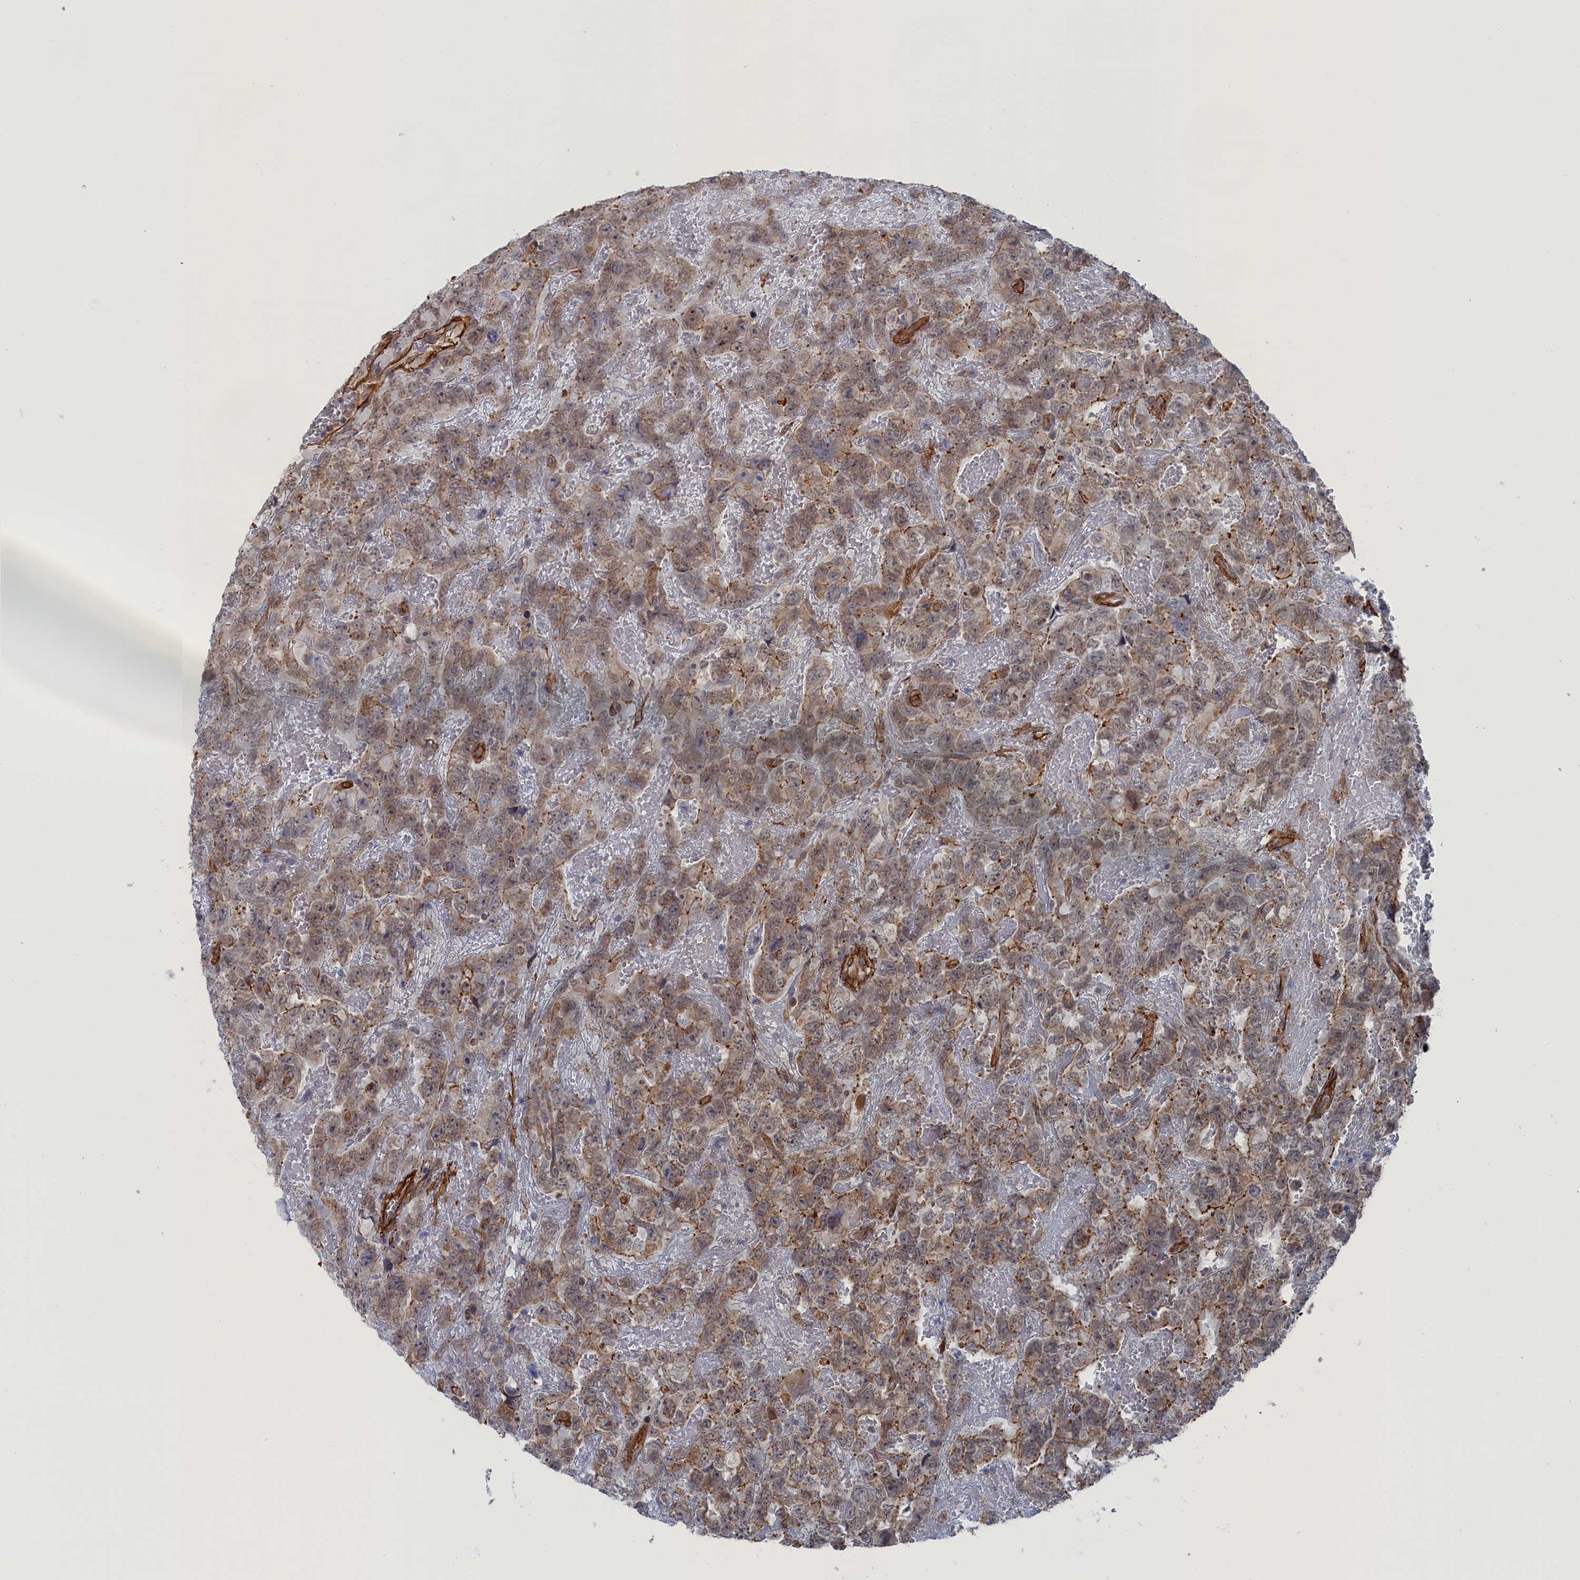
{"staining": {"intensity": "weak", "quantity": ">75%", "location": "cytoplasmic/membranous,nuclear"}, "tissue": "testis cancer", "cell_type": "Tumor cells", "image_type": "cancer", "snomed": [{"axis": "morphology", "description": "Carcinoma, Embryonal, NOS"}, {"axis": "topography", "description": "Testis"}], "caption": "Testis cancer stained with a protein marker shows weak staining in tumor cells.", "gene": "FILIP1L", "patient": {"sex": "male", "age": 45}}